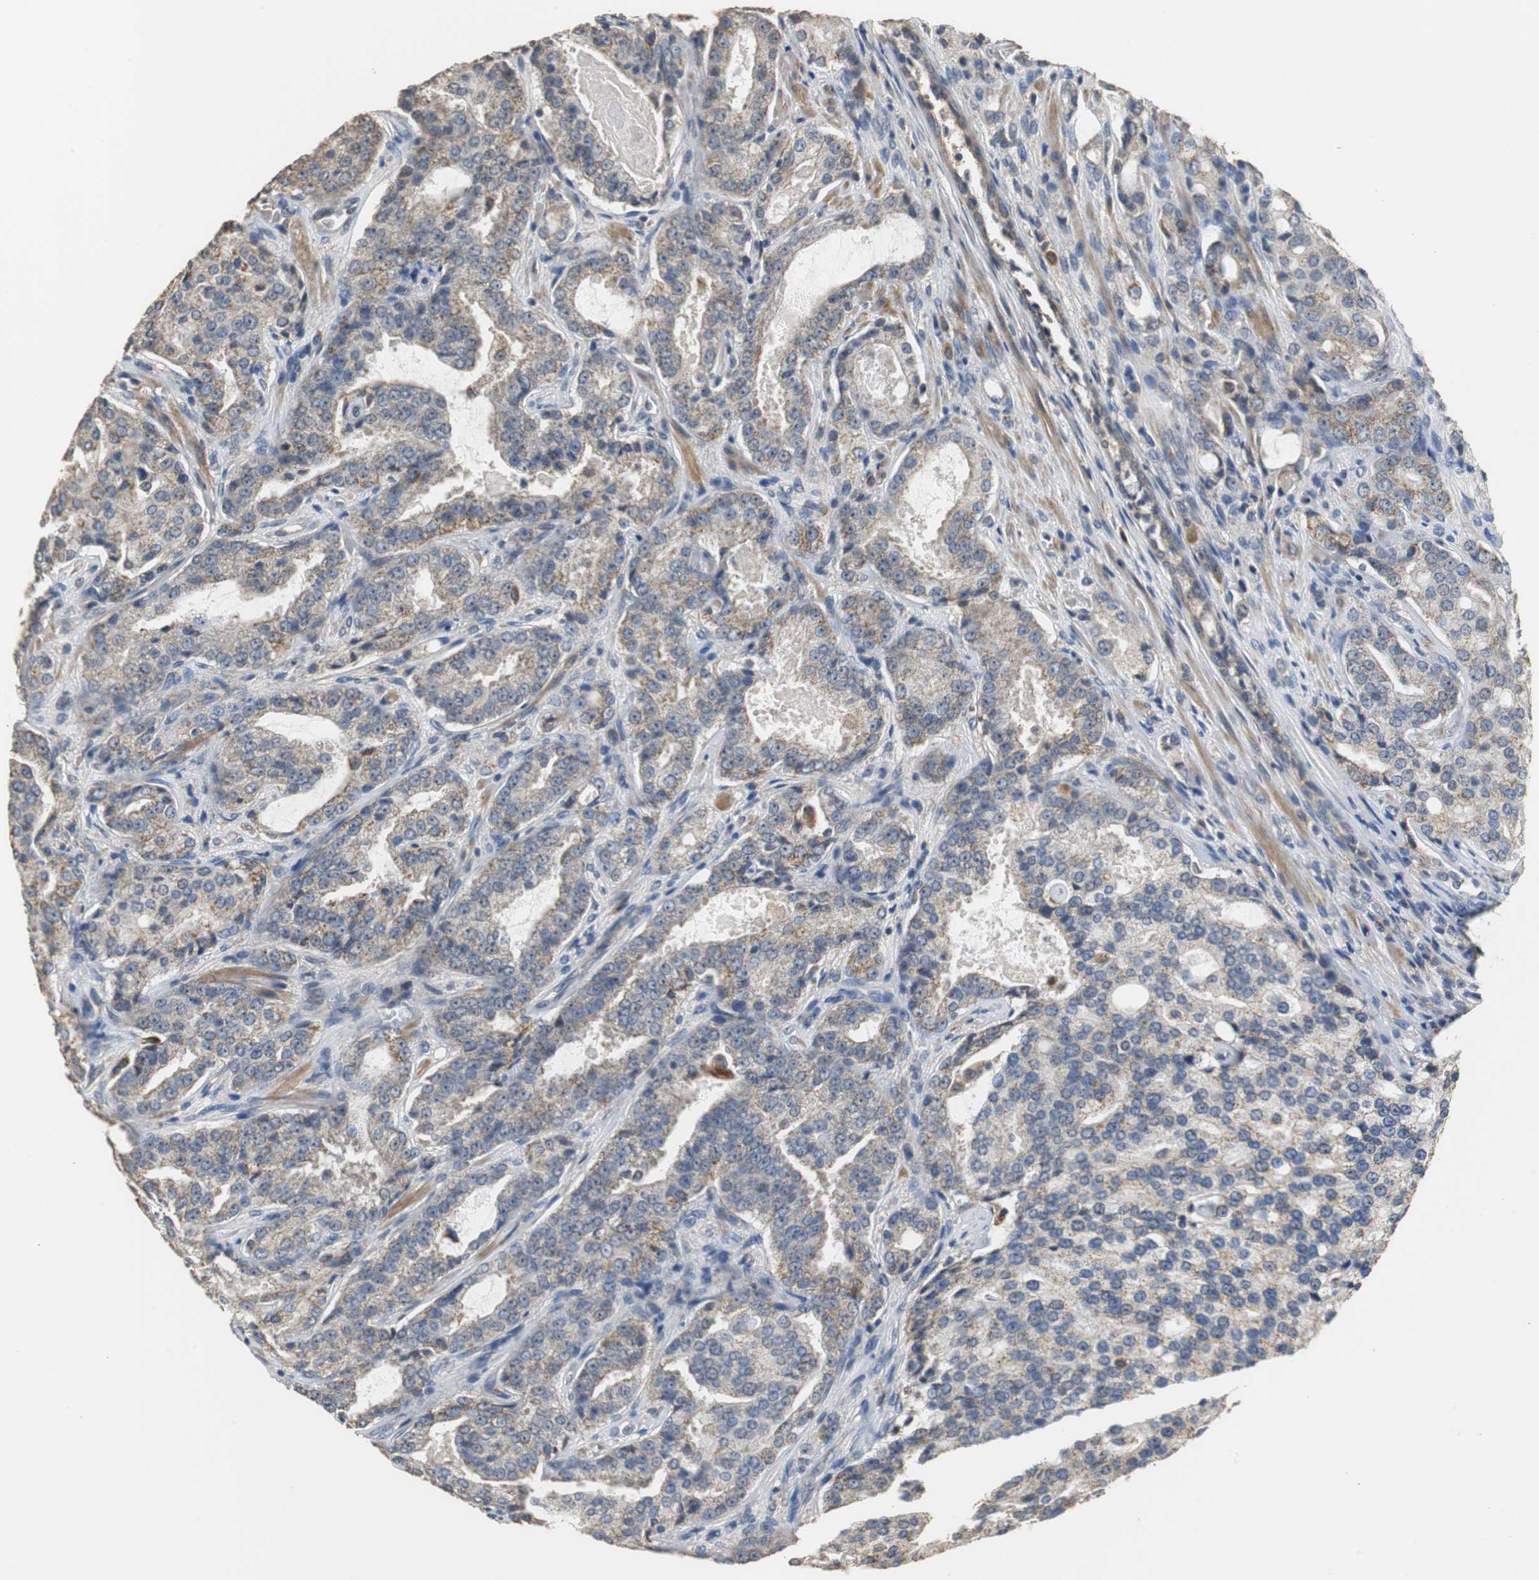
{"staining": {"intensity": "weak", "quantity": ">75%", "location": "cytoplasmic/membranous"}, "tissue": "prostate cancer", "cell_type": "Tumor cells", "image_type": "cancer", "snomed": [{"axis": "morphology", "description": "Adenocarcinoma, High grade"}, {"axis": "topography", "description": "Prostate"}], "caption": "Adenocarcinoma (high-grade) (prostate) stained with immunohistochemistry (IHC) reveals weak cytoplasmic/membranous positivity in approximately >75% of tumor cells.", "gene": "HMGCL", "patient": {"sex": "male", "age": 72}}